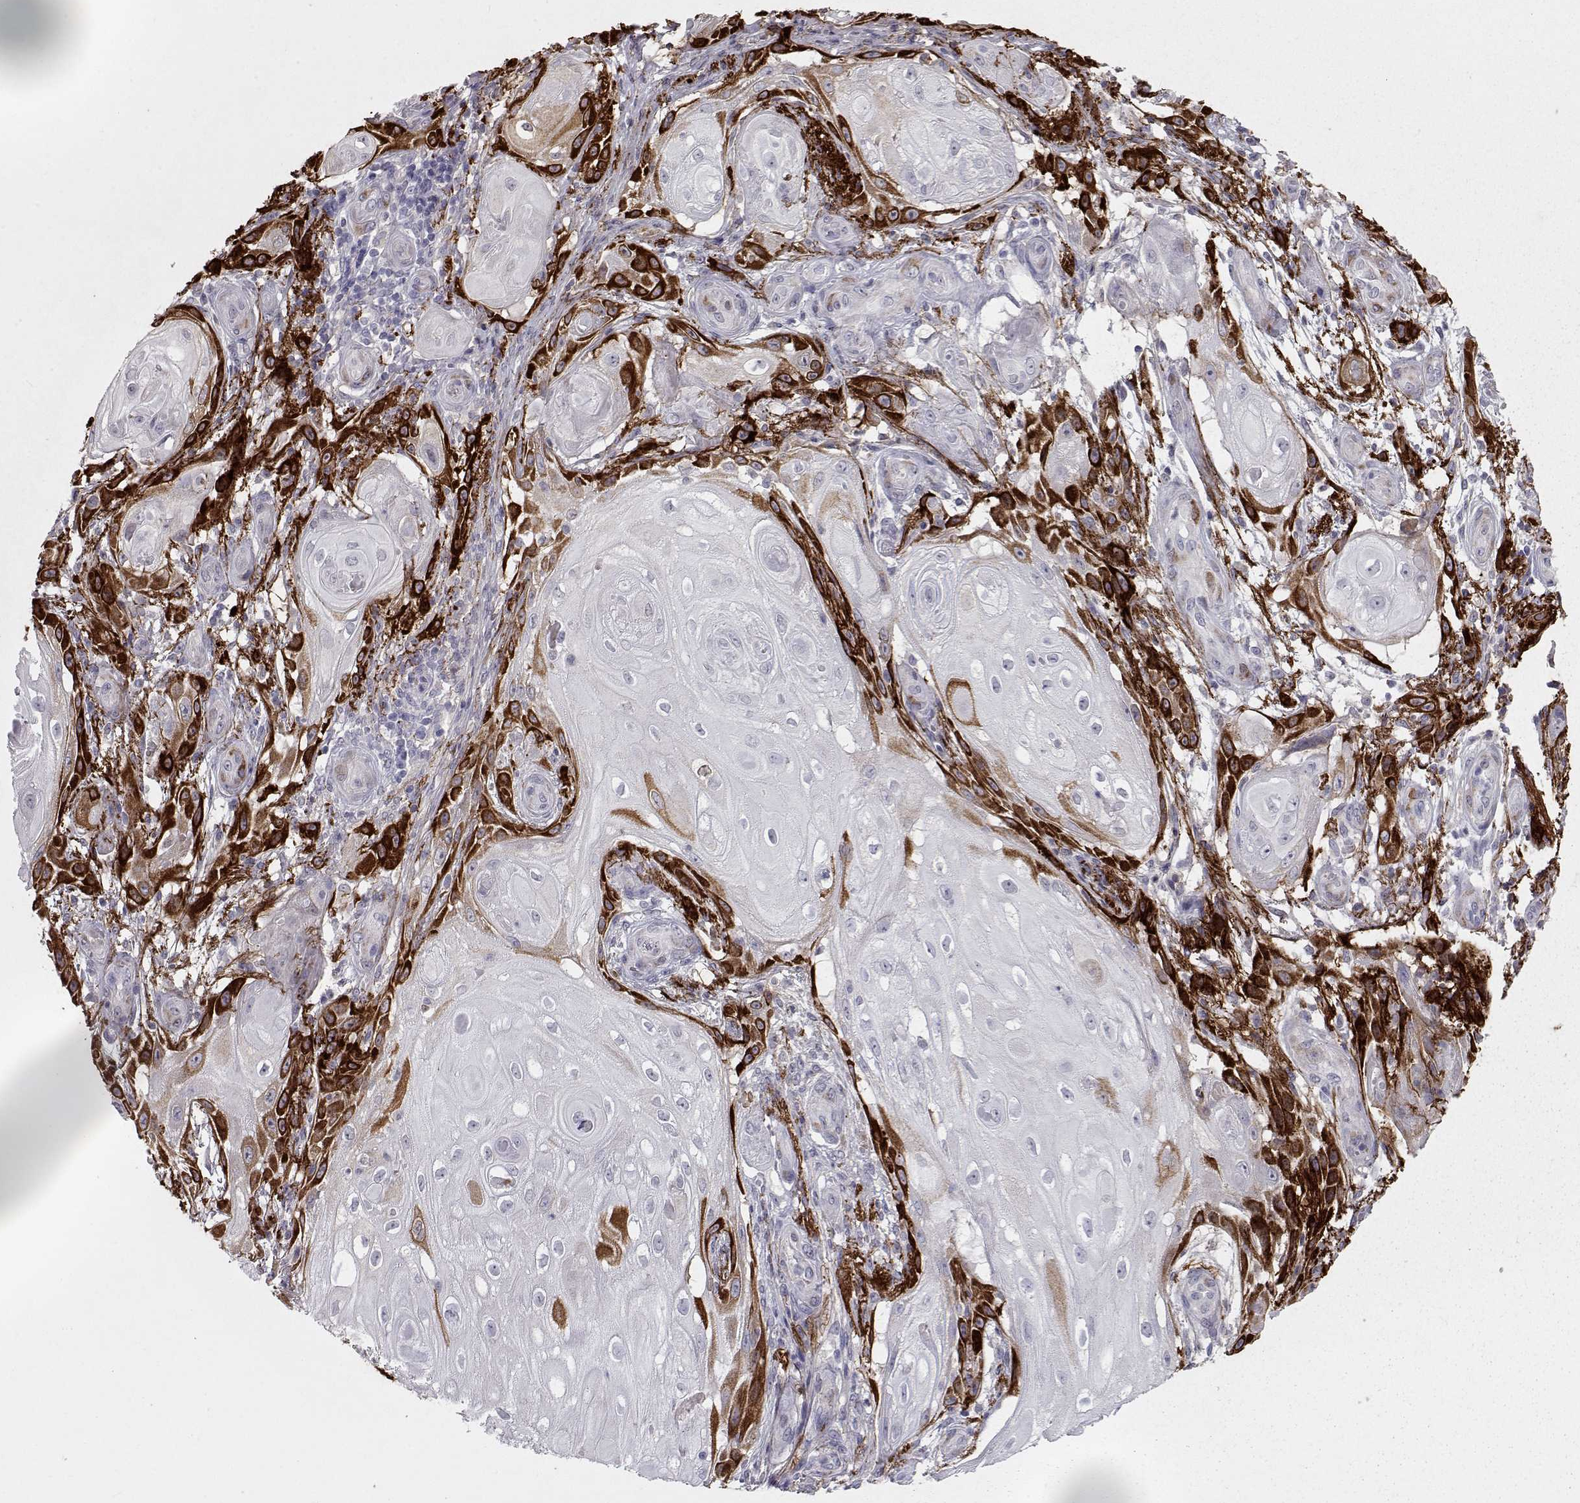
{"staining": {"intensity": "strong", "quantity": "25%-75%", "location": "cytoplasmic/membranous"}, "tissue": "skin cancer", "cell_type": "Tumor cells", "image_type": "cancer", "snomed": [{"axis": "morphology", "description": "Squamous cell carcinoma, NOS"}, {"axis": "topography", "description": "Skin"}], "caption": "Skin cancer (squamous cell carcinoma) stained for a protein (brown) demonstrates strong cytoplasmic/membranous positive positivity in approximately 25%-75% of tumor cells.", "gene": "LAMB3", "patient": {"sex": "male", "age": 62}}